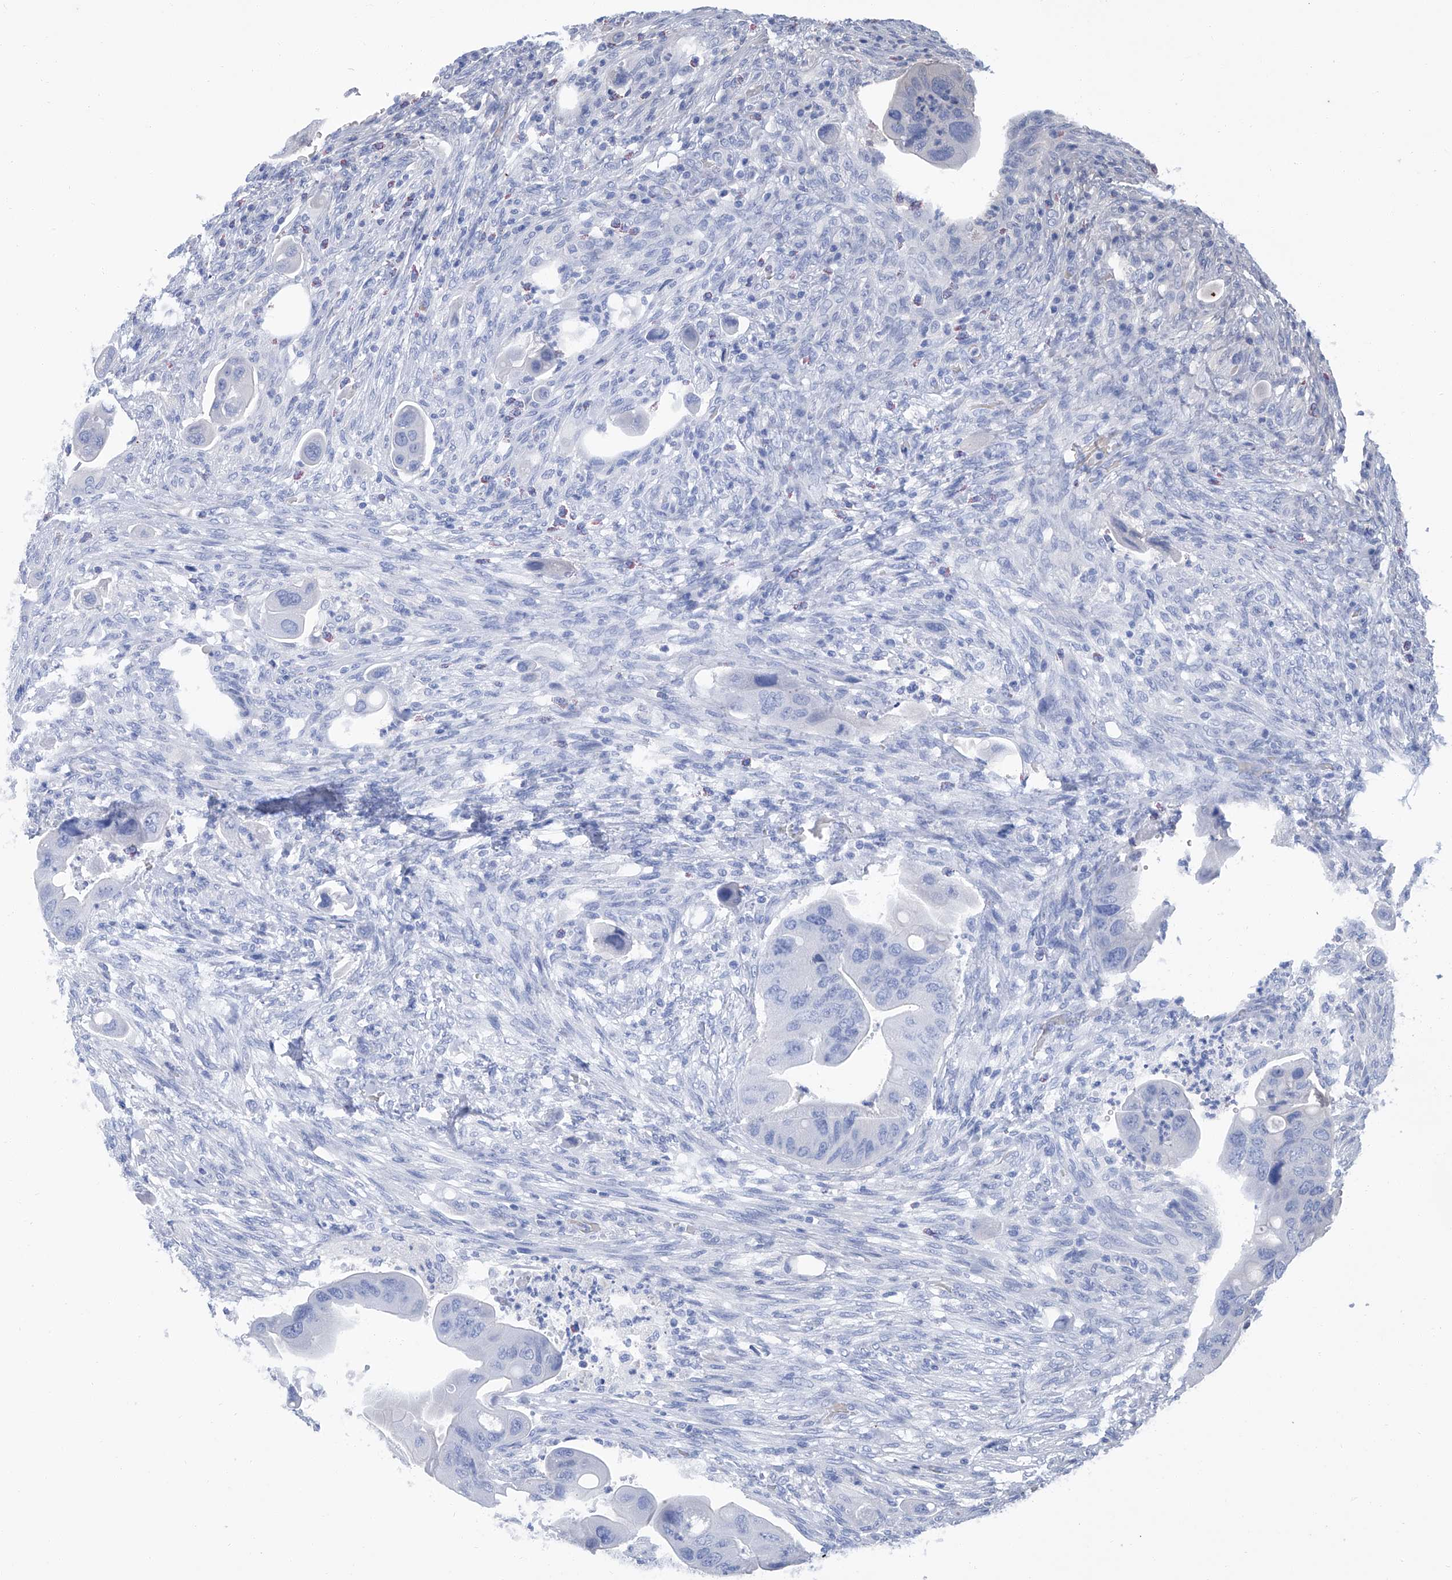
{"staining": {"intensity": "negative", "quantity": "none", "location": "none"}, "tissue": "colorectal cancer", "cell_type": "Tumor cells", "image_type": "cancer", "snomed": [{"axis": "morphology", "description": "Adenocarcinoma, NOS"}, {"axis": "topography", "description": "Rectum"}], "caption": "DAB (3,3'-diaminobenzidine) immunohistochemical staining of human colorectal cancer demonstrates no significant positivity in tumor cells.", "gene": "GPT", "patient": {"sex": "female", "age": 57}}